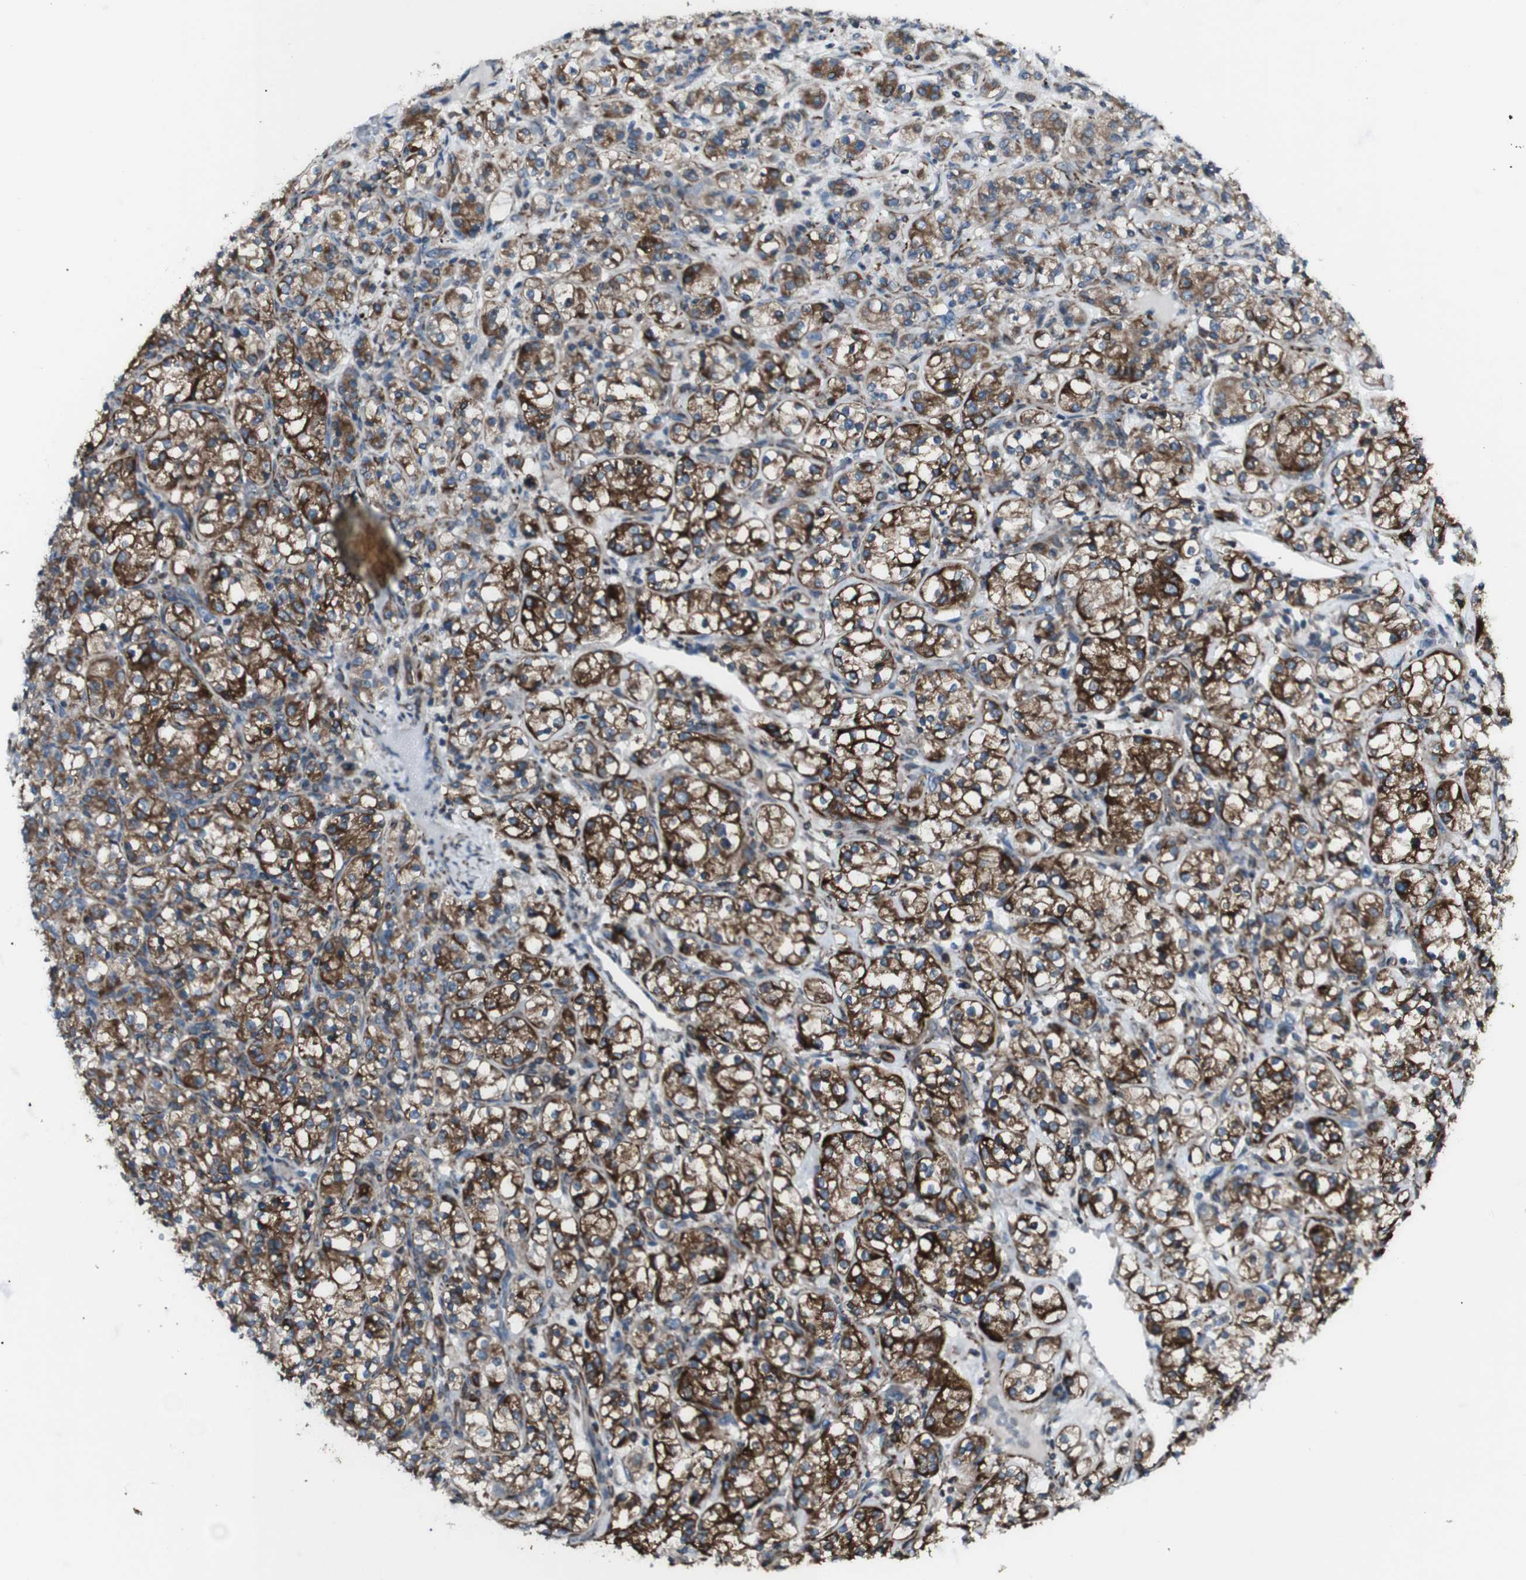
{"staining": {"intensity": "strong", "quantity": ">75%", "location": "cytoplasmic/membranous"}, "tissue": "renal cancer", "cell_type": "Tumor cells", "image_type": "cancer", "snomed": [{"axis": "morphology", "description": "Adenocarcinoma, NOS"}, {"axis": "topography", "description": "Kidney"}], "caption": "Renal adenocarcinoma was stained to show a protein in brown. There is high levels of strong cytoplasmic/membranous staining in approximately >75% of tumor cells. The protein is stained brown, and the nuclei are stained in blue (DAB IHC with brightfield microscopy, high magnification).", "gene": "LNPK", "patient": {"sex": "male", "age": 77}}